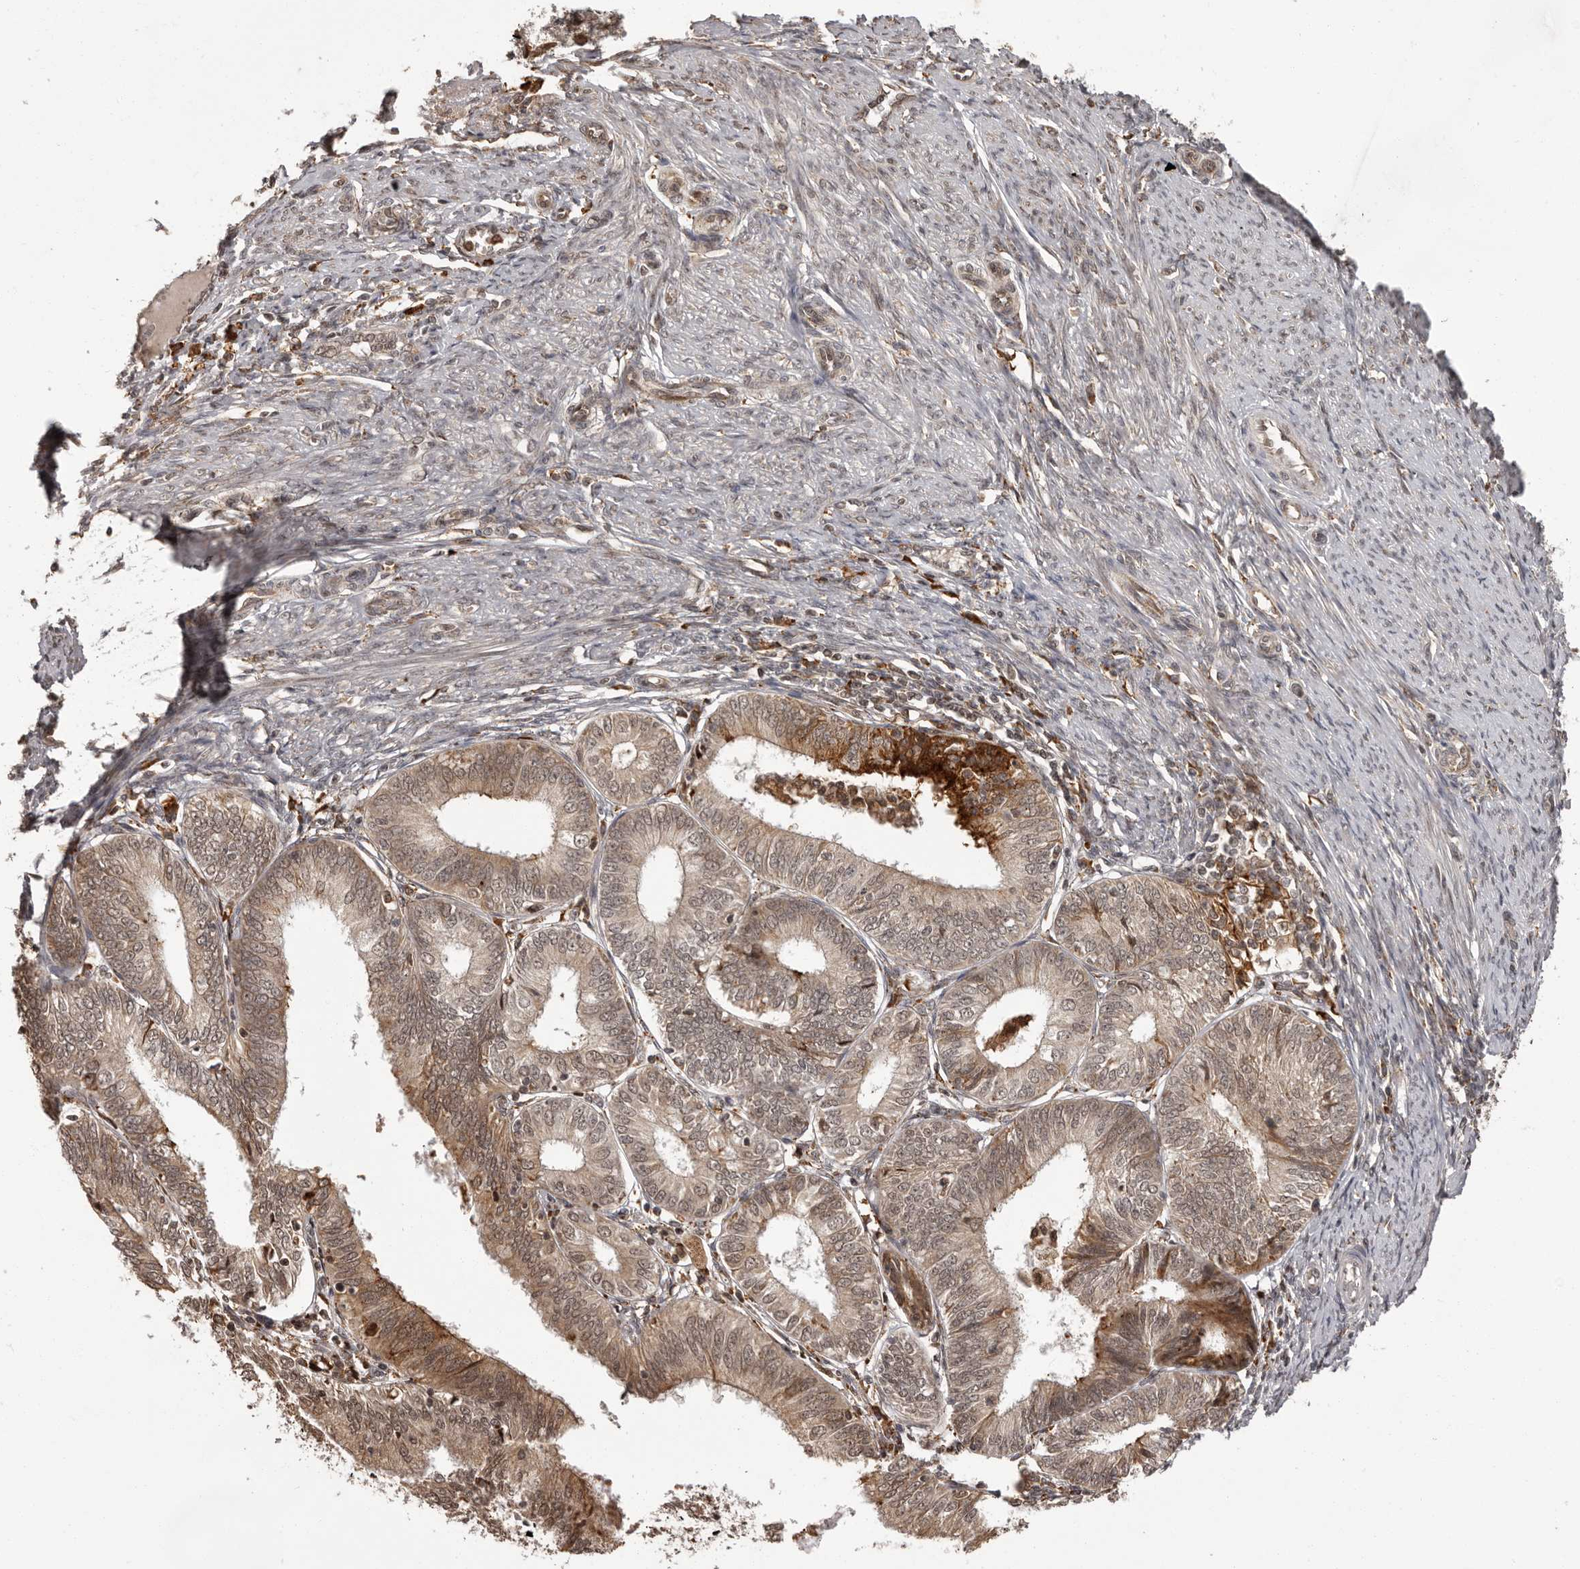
{"staining": {"intensity": "moderate", "quantity": ">75%", "location": "cytoplasmic/membranous,nuclear"}, "tissue": "endometrial cancer", "cell_type": "Tumor cells", "image_type": "cancer", "snomed": [{"axis": "morphology", "description": "Adenocarcinoma, NOS"}, {"axis": "topography", "description": "Endometrium"}], "caption": "Immunohistochemistry of human adenocarcinoma (endometrial) displays medium levels of moderate cytoplasmic/membranous and nuclear expression in about >75% of tumor cells. (Stains: DAB (3,3'-diaminobenzidine) in brown, nuclei in blue, Microscopy: brightfield microscopy at high magnification).", "gene": "IL32", "patient": {"sex": "female", "age": 51}}